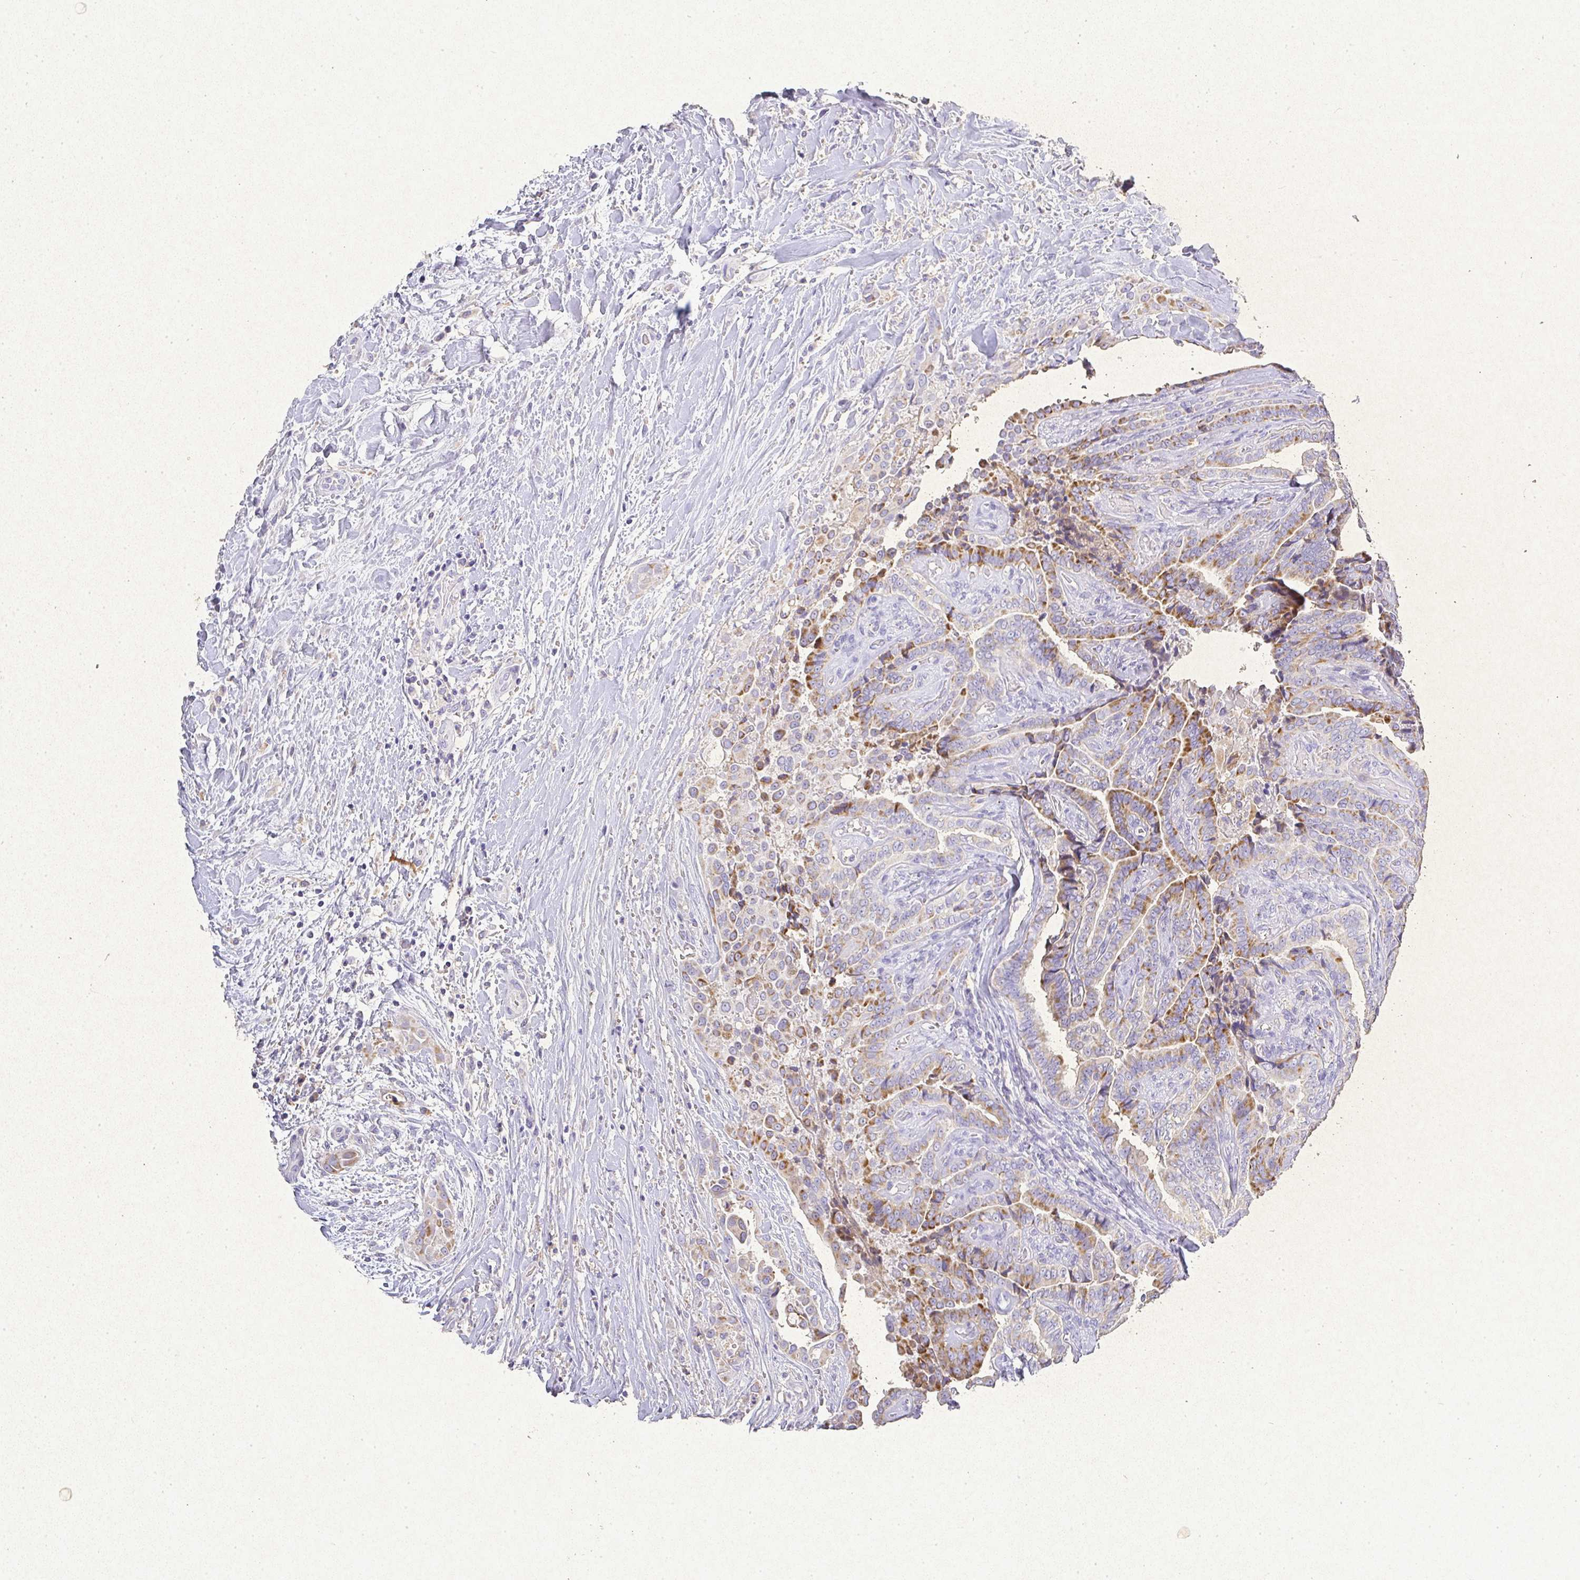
{"staining": {"intensity": "moderate", "quantity": "<25%", "location": "cytoplasmic/membranous"}, "tissue": "thyroid cancer", "cell_type": "Tumor cells", "image_type": "cancer", "snomed": [{"axis": "morphology", "description": "Papillary adenocarcinoma, NOS"}, {"axis": "topography", "description": "Thyroid gland"}], "caption": "Human thyroid papillary adenocarcinoma stained for a protein (brown) reveals moderate cytoplasmic/membranous positive positivity in about <25% of tumor cells.", "gene": "RPS2", "patient": {"sex": "male", "age": 61}}